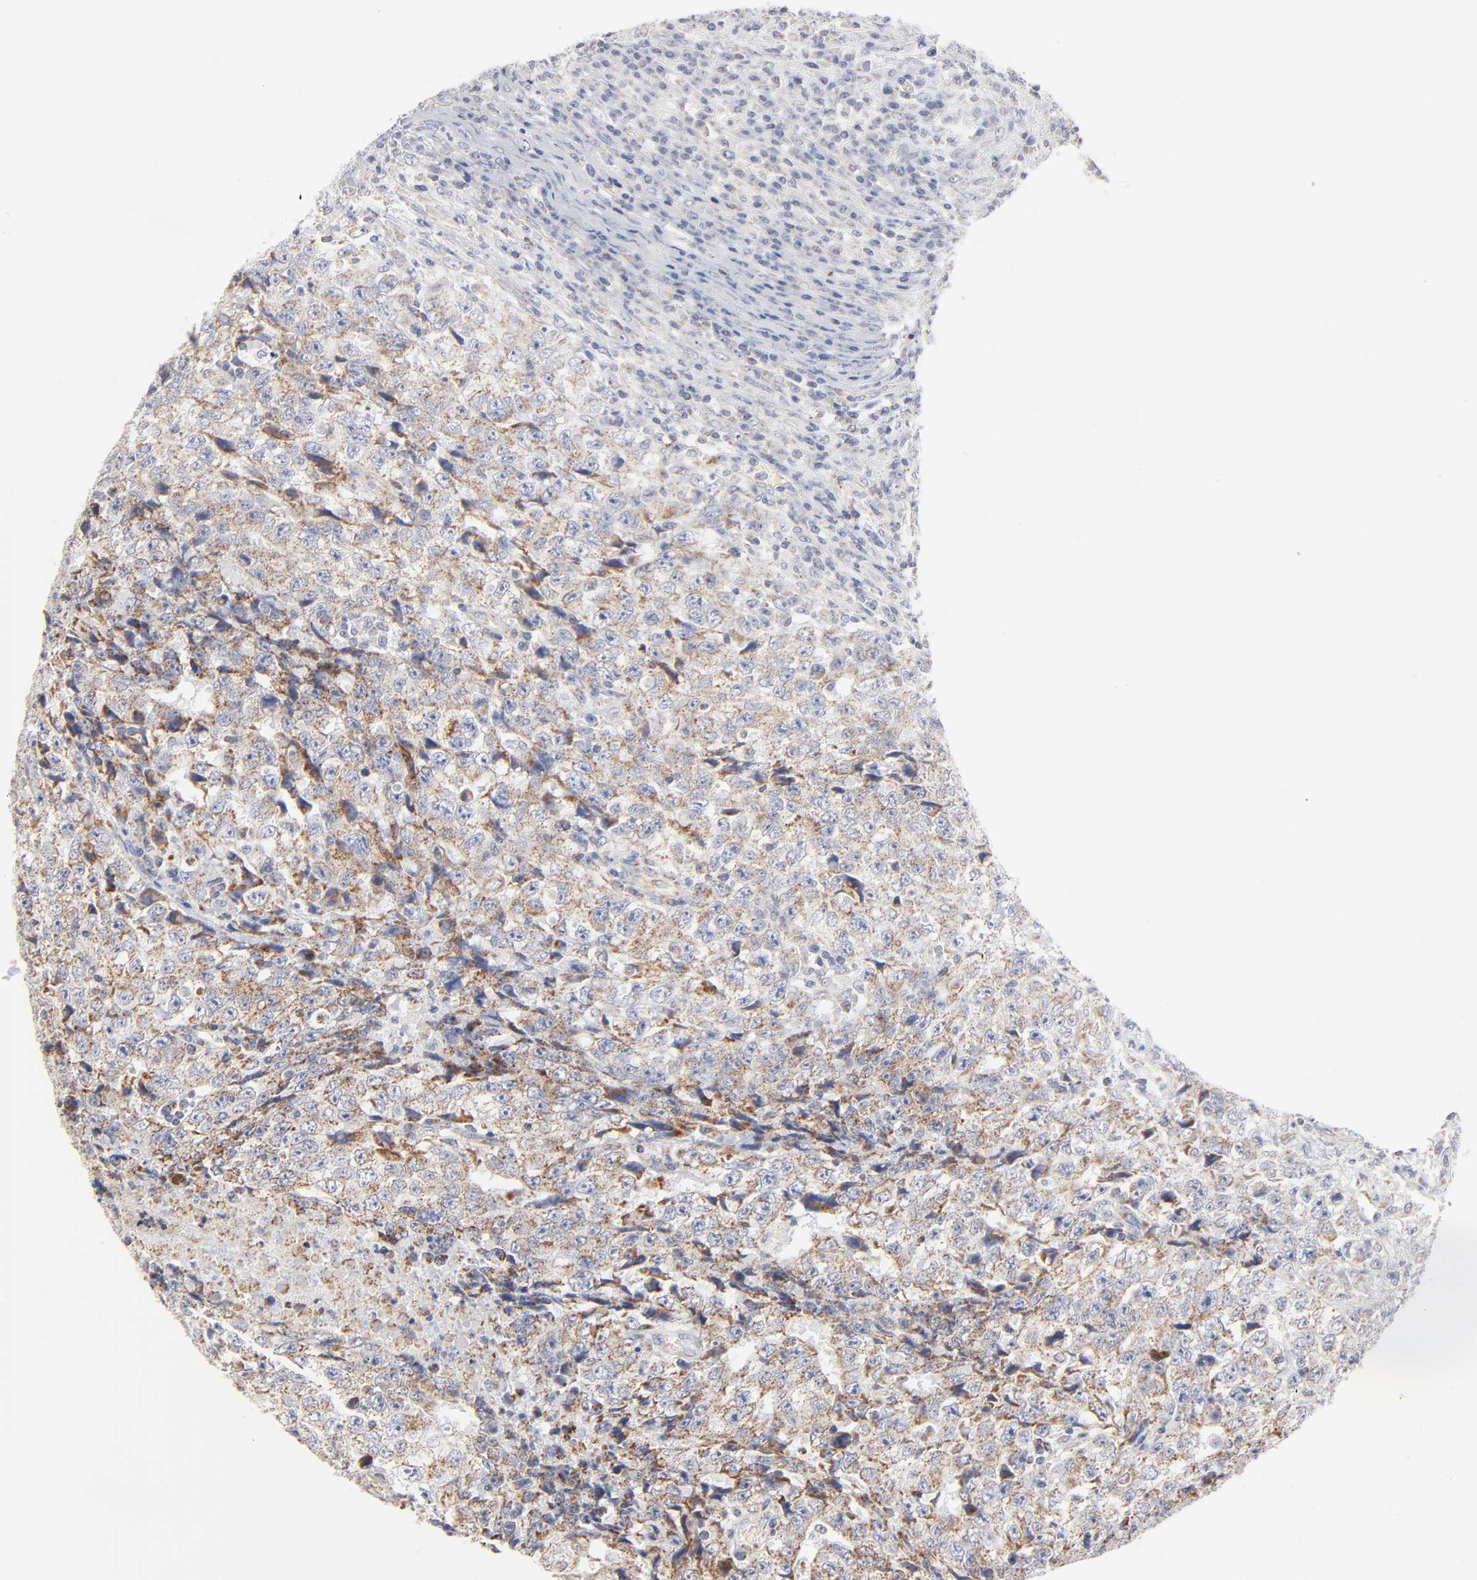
{"staining": {"intensity": "moderate", "quantity": ">75%", "location": "cytoplasmic/membranous"}, "tissue": "testis cancer", "cell_type": "Tumor cells", "image_type": "cancer", "snomed": [{"axis": "morphology", "description": "Necrosis, NOS"}, {"axis": "morphology", "description": "Carcinoma, Embryonal, NOS"}, {"axis": "topography", "description": "Testis"}], "caption": "DAB (3,3'-diaminobenzidine) immunohistochemical staining of human embryonal carcinoma (testis) reveals moderate cytoplasmic/membranous protein staining in approximately >75% of tumor cells.", "gene": "MRPL58", "patient": {"sex": "male", "age": 19}}